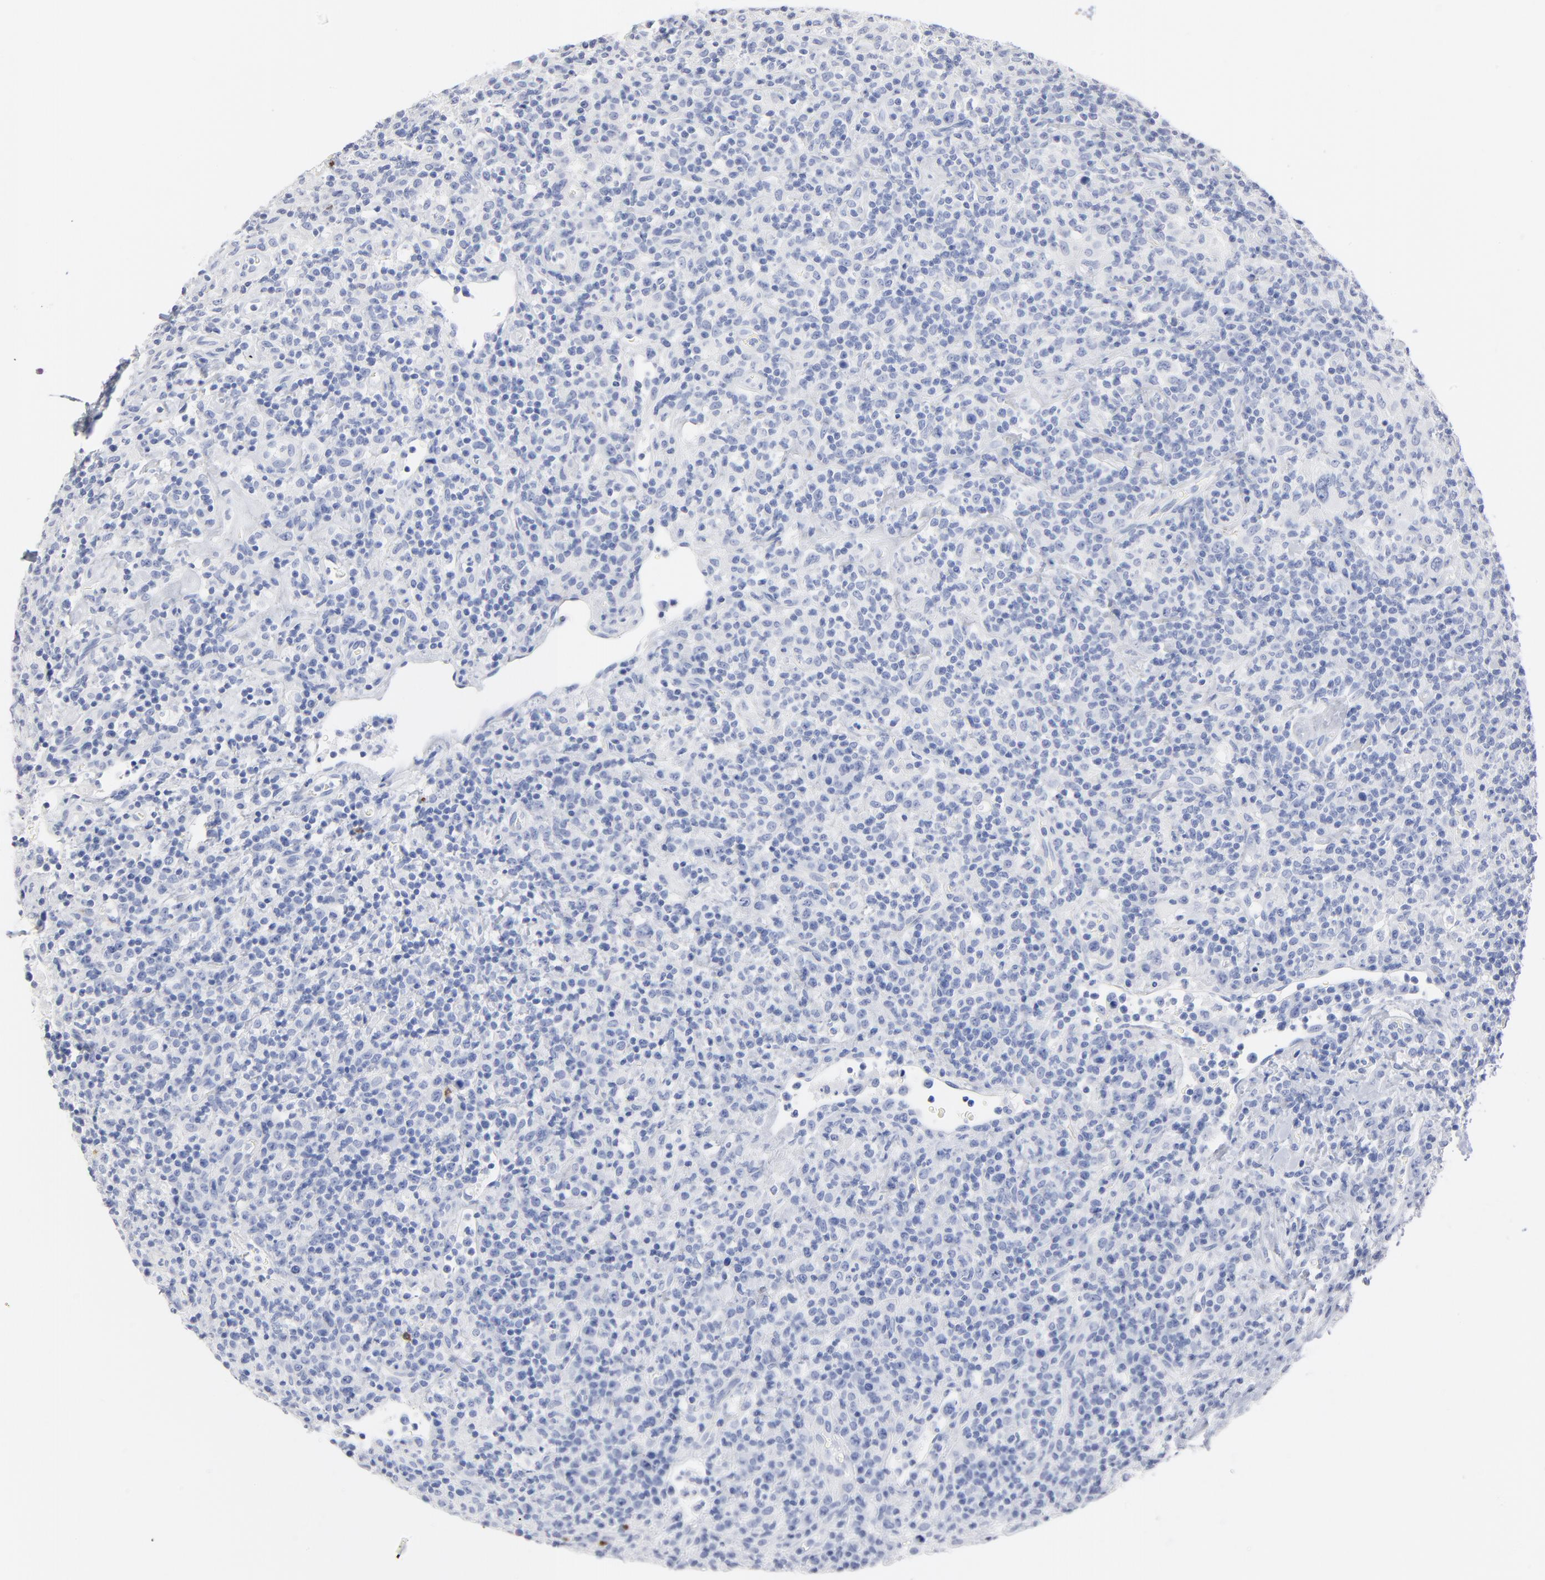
{"staining": {"intensity": "negative", "quantity": "none", "location": "none"}, "tissue": "lymphoma", "cell_type": "Tumor cells", "image_type": "cancer", "snomed": [{"axis": "morphology", "description": "Hodgkin's disease, NOS"}, {"axis": "topography", "description": "Lymph node"}], "caption": "This is a photomicrograph of immunohistochemistry (IHC) staining of lymphoma, which shows no expression in tumor cells.", "gene": "AGTR1", "patient": {"sex": "male", "age": 65}}